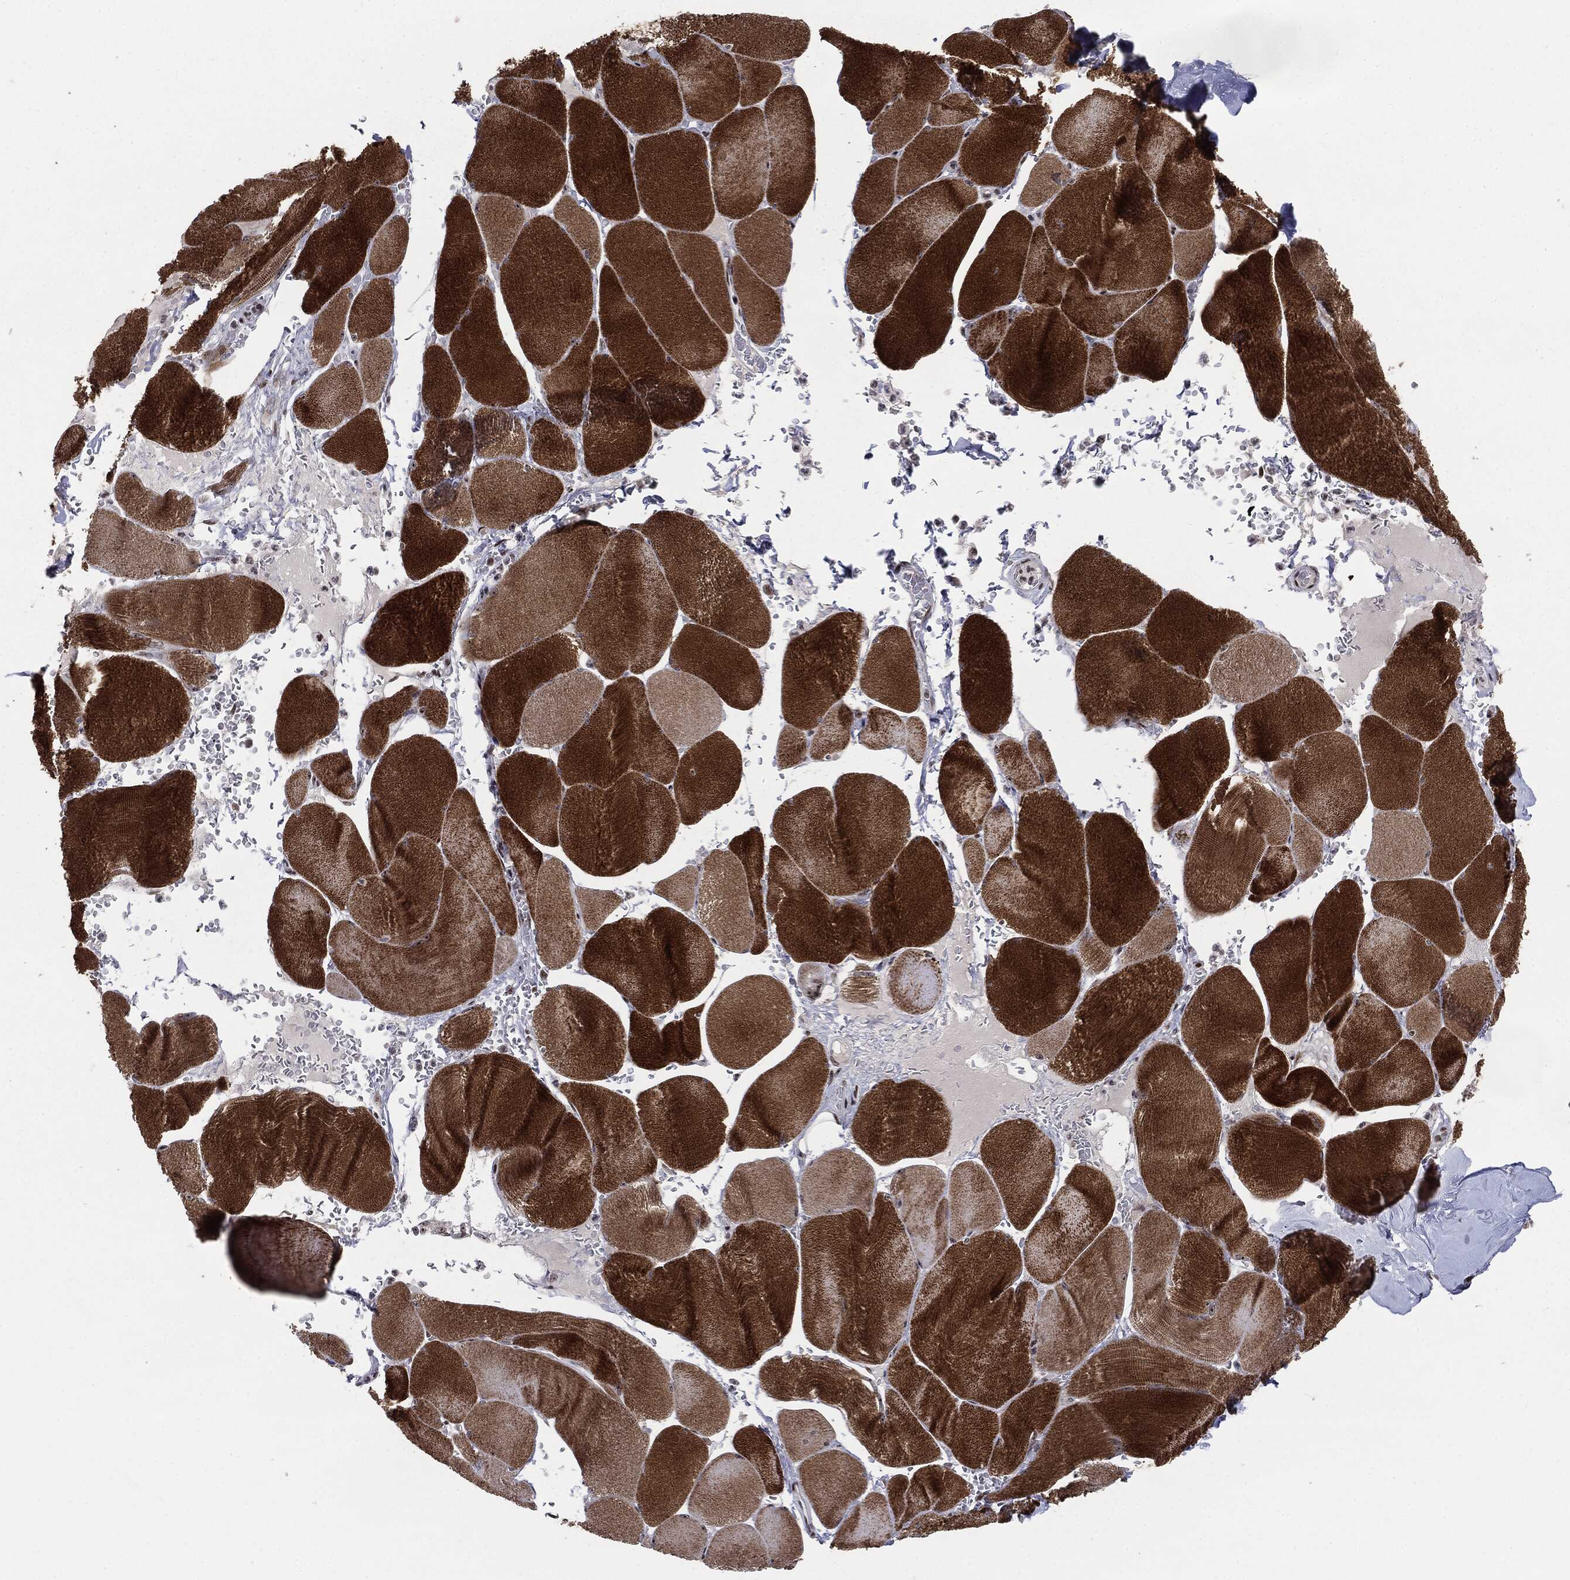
{"staining": {"intensity": "strong", "quantity": ">75%", "location": "cytoplasmic/membranous"}, "tissue": "skeletal muscle", "cell_type": "Myocytes", "image_type": "normal", "snomed": [{"axis": "morphology", "description": "Normal tissue, NOS"}, {"axis": "topography", "description": "Skeletal muscle"}], "caption": "About >75% of myocytes in normal human skeletal muscle demonstrate strong cytoplasmic/membranous protein staining as visualized by brown immunohistochemical staining.", "gene": "MDC1", "patient": {"sex": "male", "age": 56}}